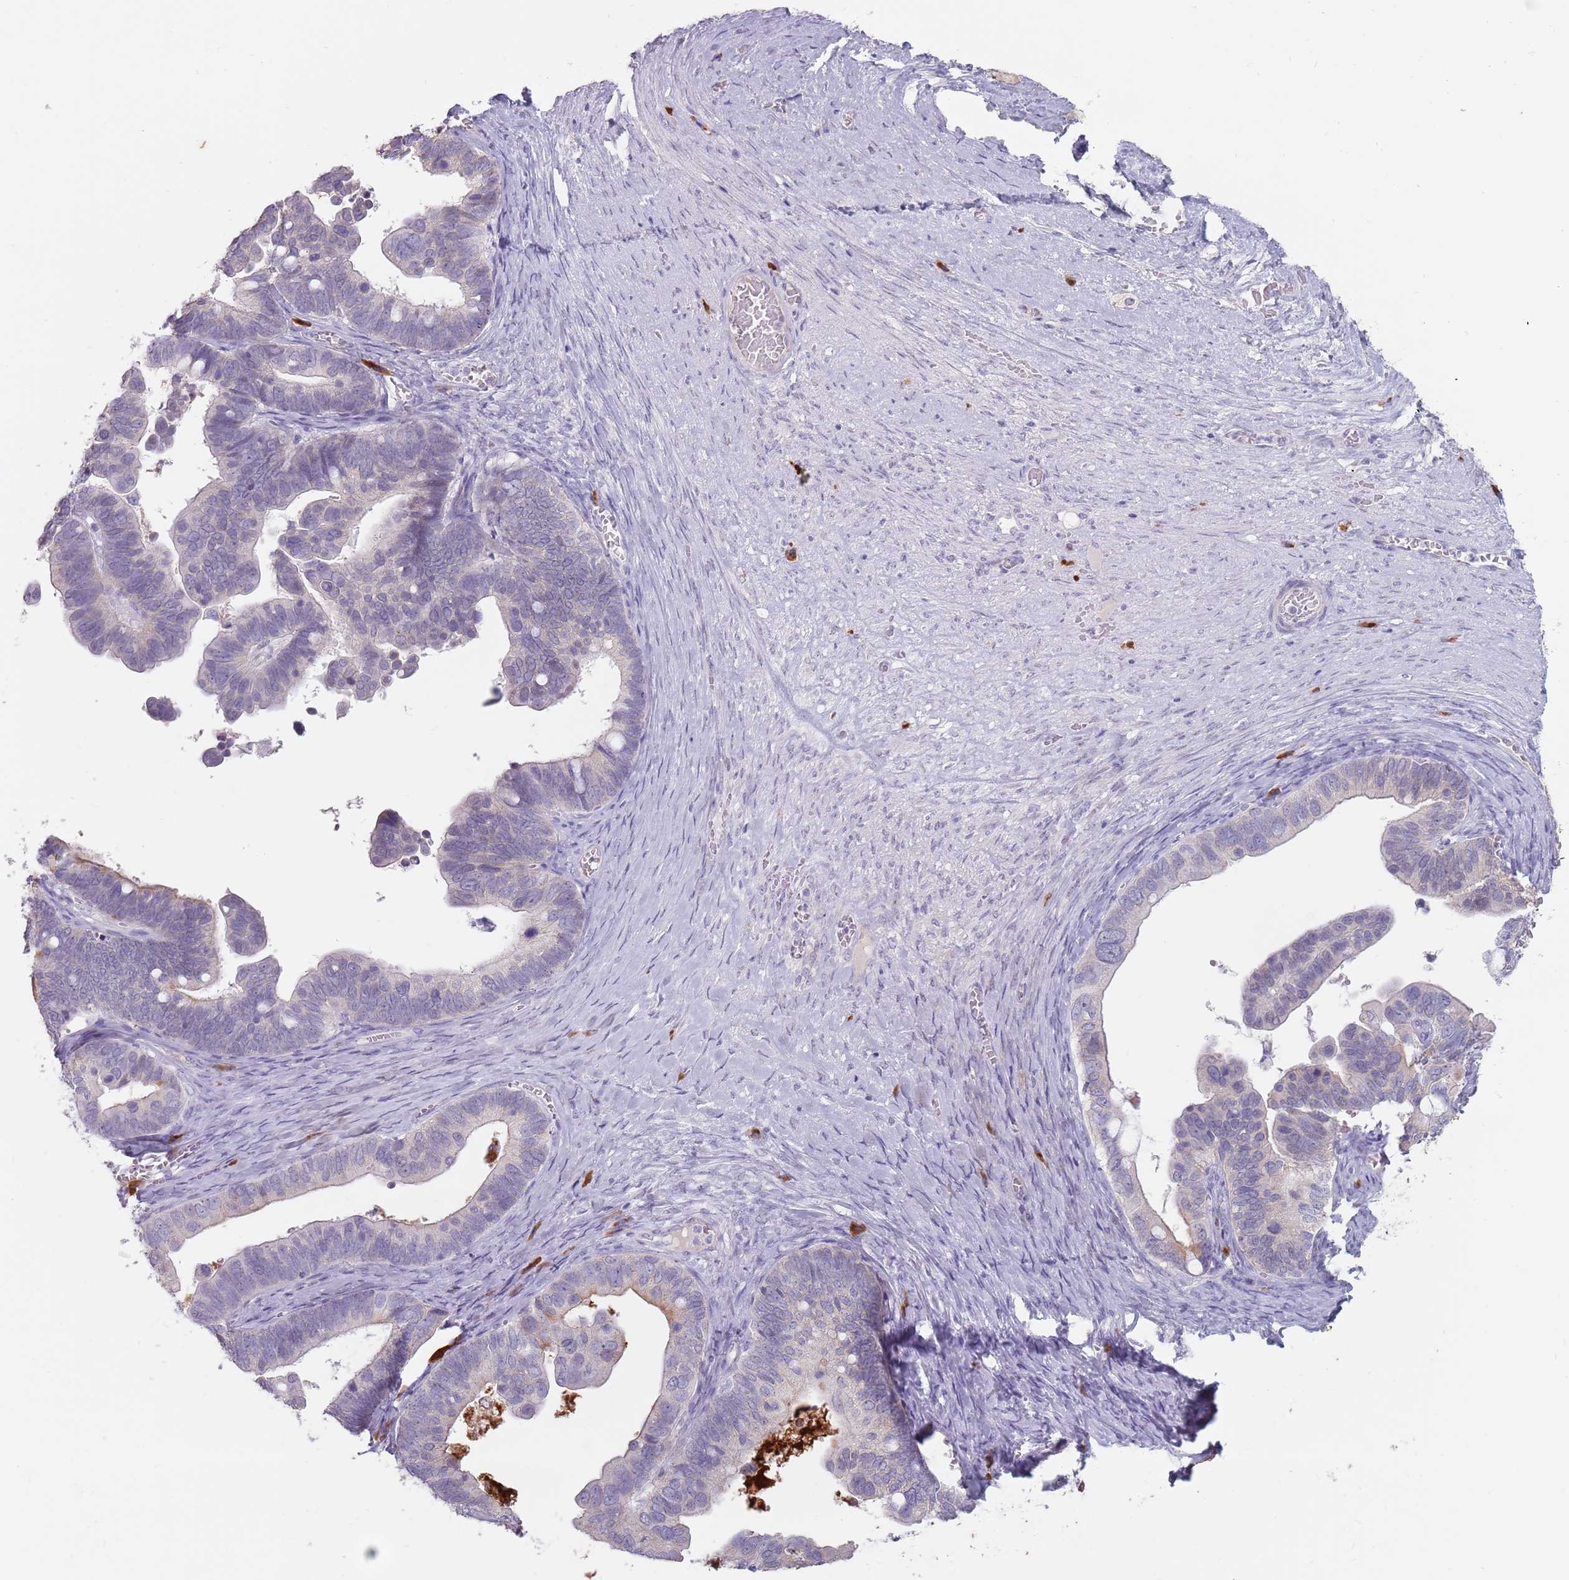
{"staining": {"intensity": "weak", "quantity": "<25%", "location": "cytoplasmic/membranous"}, "tissue": "ovarian cancer", "cell_type": "Tumor cells", "image_type": "cancer", "snomed": [{"axis": "morphology", "description": "Cystadenocarcinoma, serous, NOS"}, {"axis": "topography", "description": "Ovary"}], "caption": "Immunohistochemical staining of ovarian serous cystadenocarcinoma displays no significant staining in tumor cells.", "gene": "STYK1", "patient": {"sex": "female", "age": 56}}